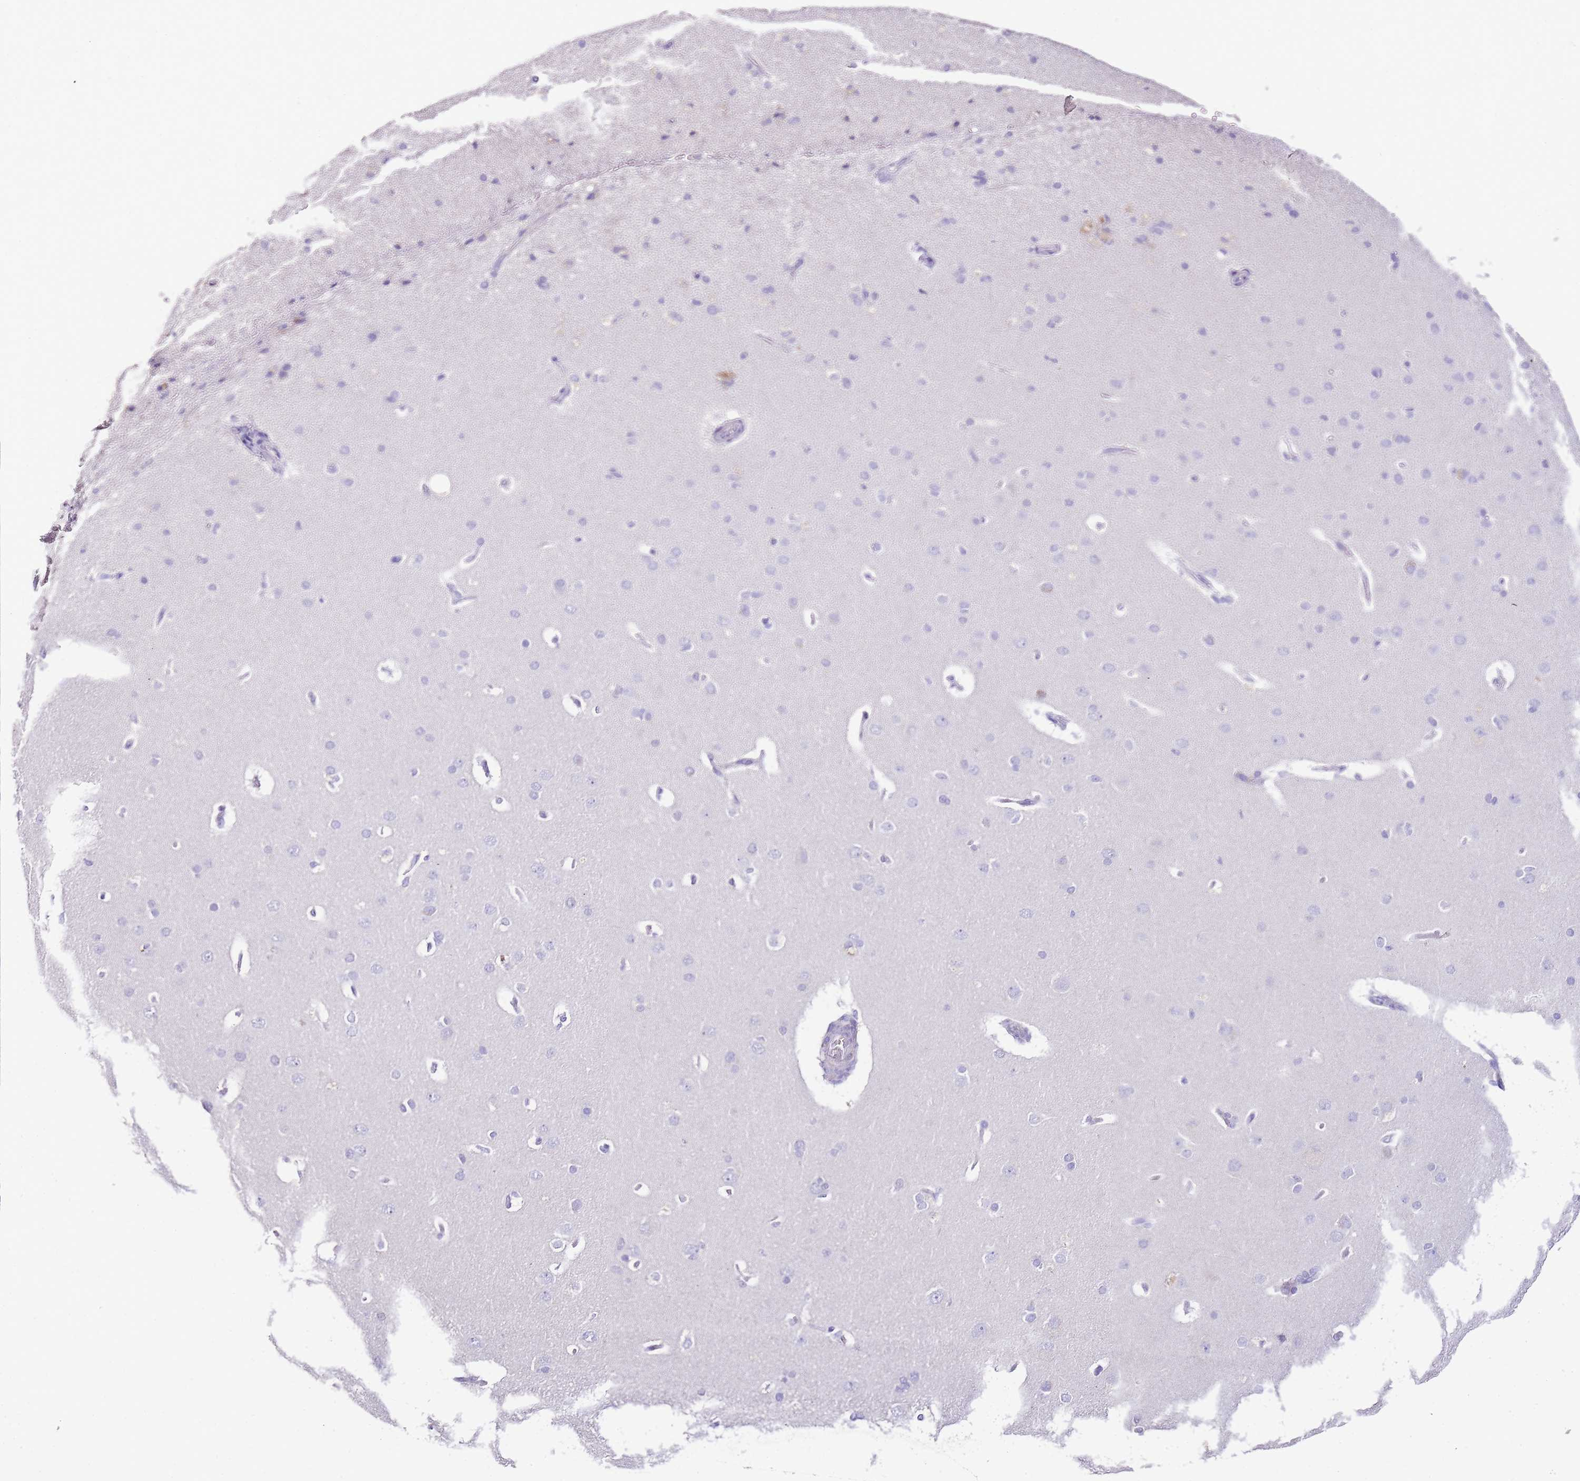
{"staining": {"intensity": "negative", "quantity": "none", "location": "none"}, "tissue": "cerebral cortex", "cell_type": "Endothelial cells", "image_type": "normal", "snomed": [{"axis": "morphology", "description": "Normal tissue, NOS"}, {"axis": "topography", "description": "Cerebral cortex"}], "caption": "Histopathology image shows no protein positivity in endothelial cells of normal cerebral cortex.", "gene": "DPP4", "patient": {"sex": "male", "age": 62}}